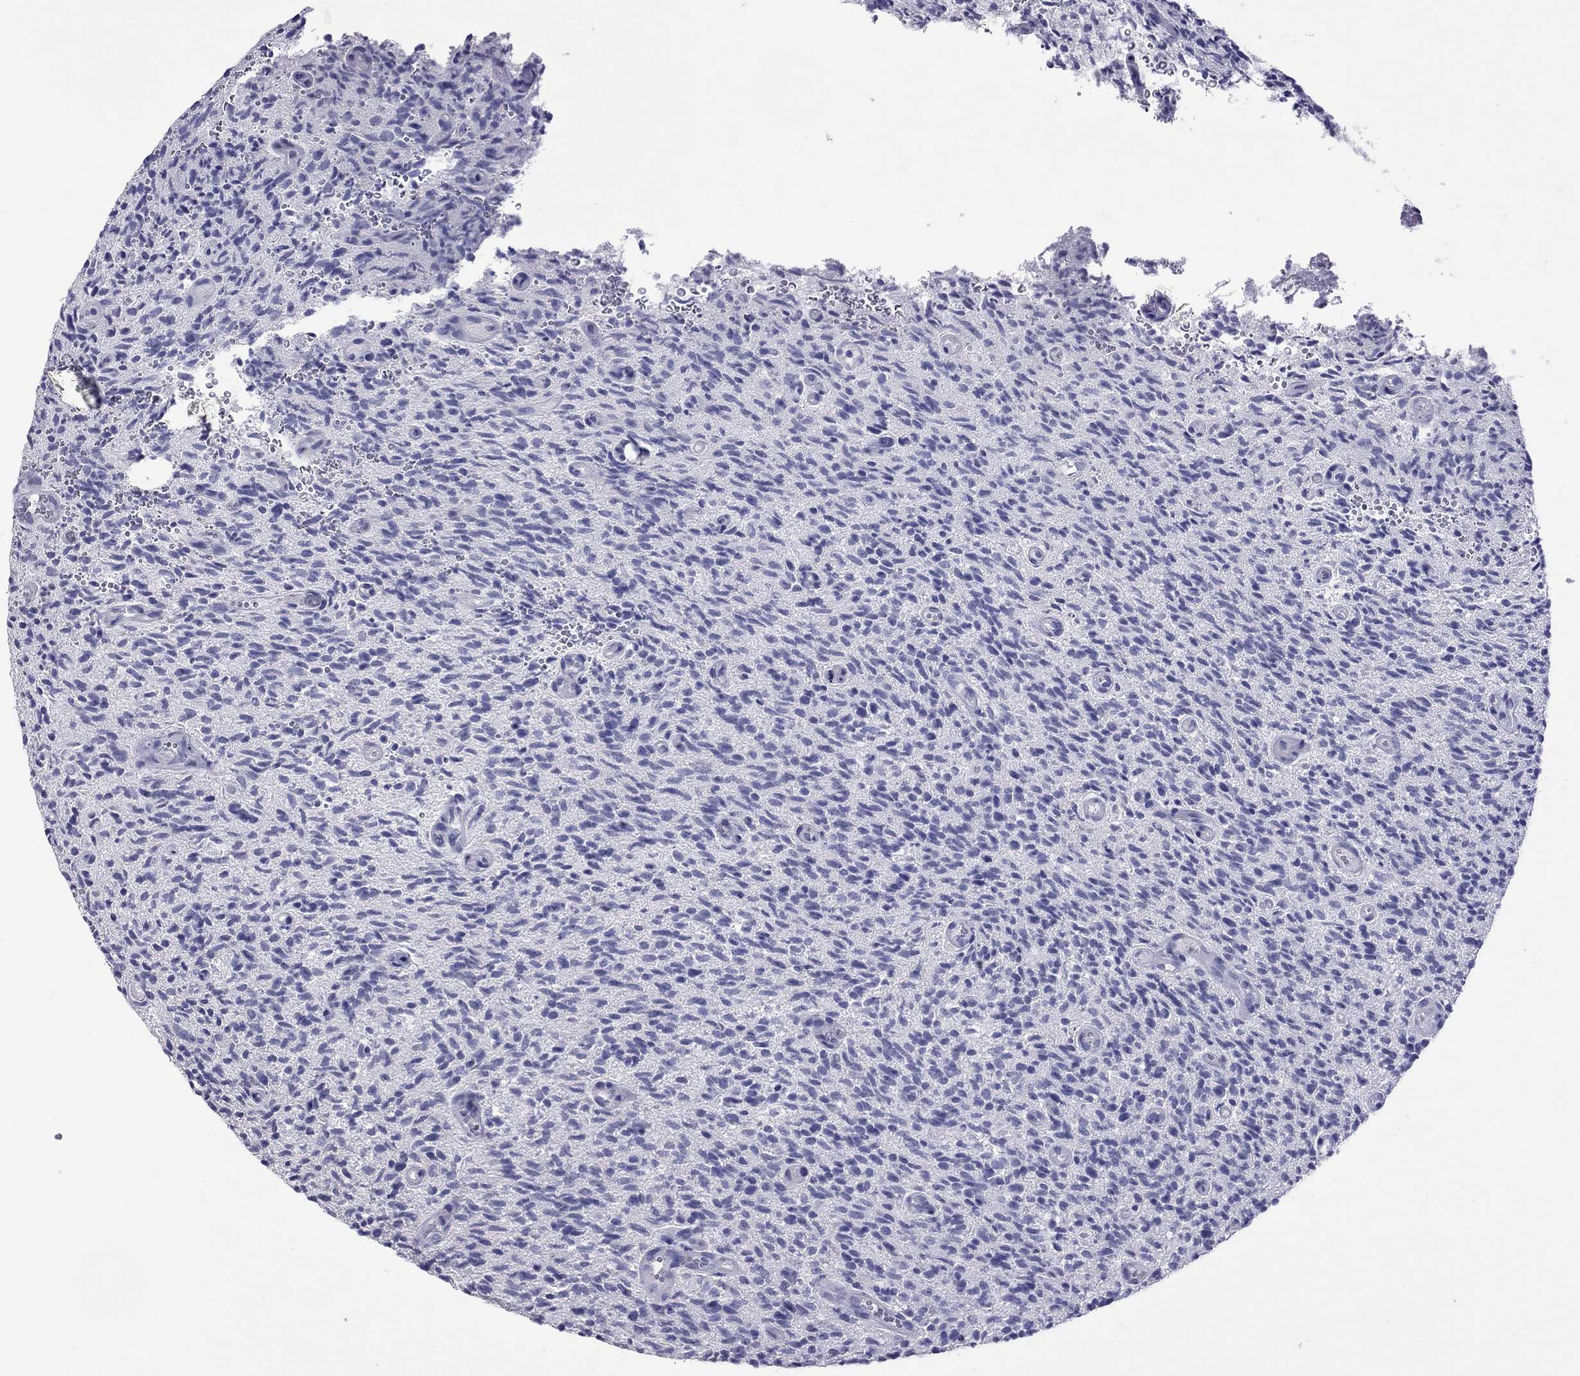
{"staining": {"intensity": "negative", "quantity": "none", "location": "none"}, "tissue": "glioma", "cell_type": "Tumor cells", "image_type": "cancer", "snomed": [{"axis": "morphology", "description": "Glioma, malignant, High grade"}, {"axis": "topography", "description": "Brain"}], "caption": "A histopathology image of malignant glioma (high-grade) stained for a protein demonstrates no brown staining in tumor cells. (DAB IHC with hematoxylin counter stain).", "gene": "SLAMF1", "patient": {"sex": "male", "age": 64}}